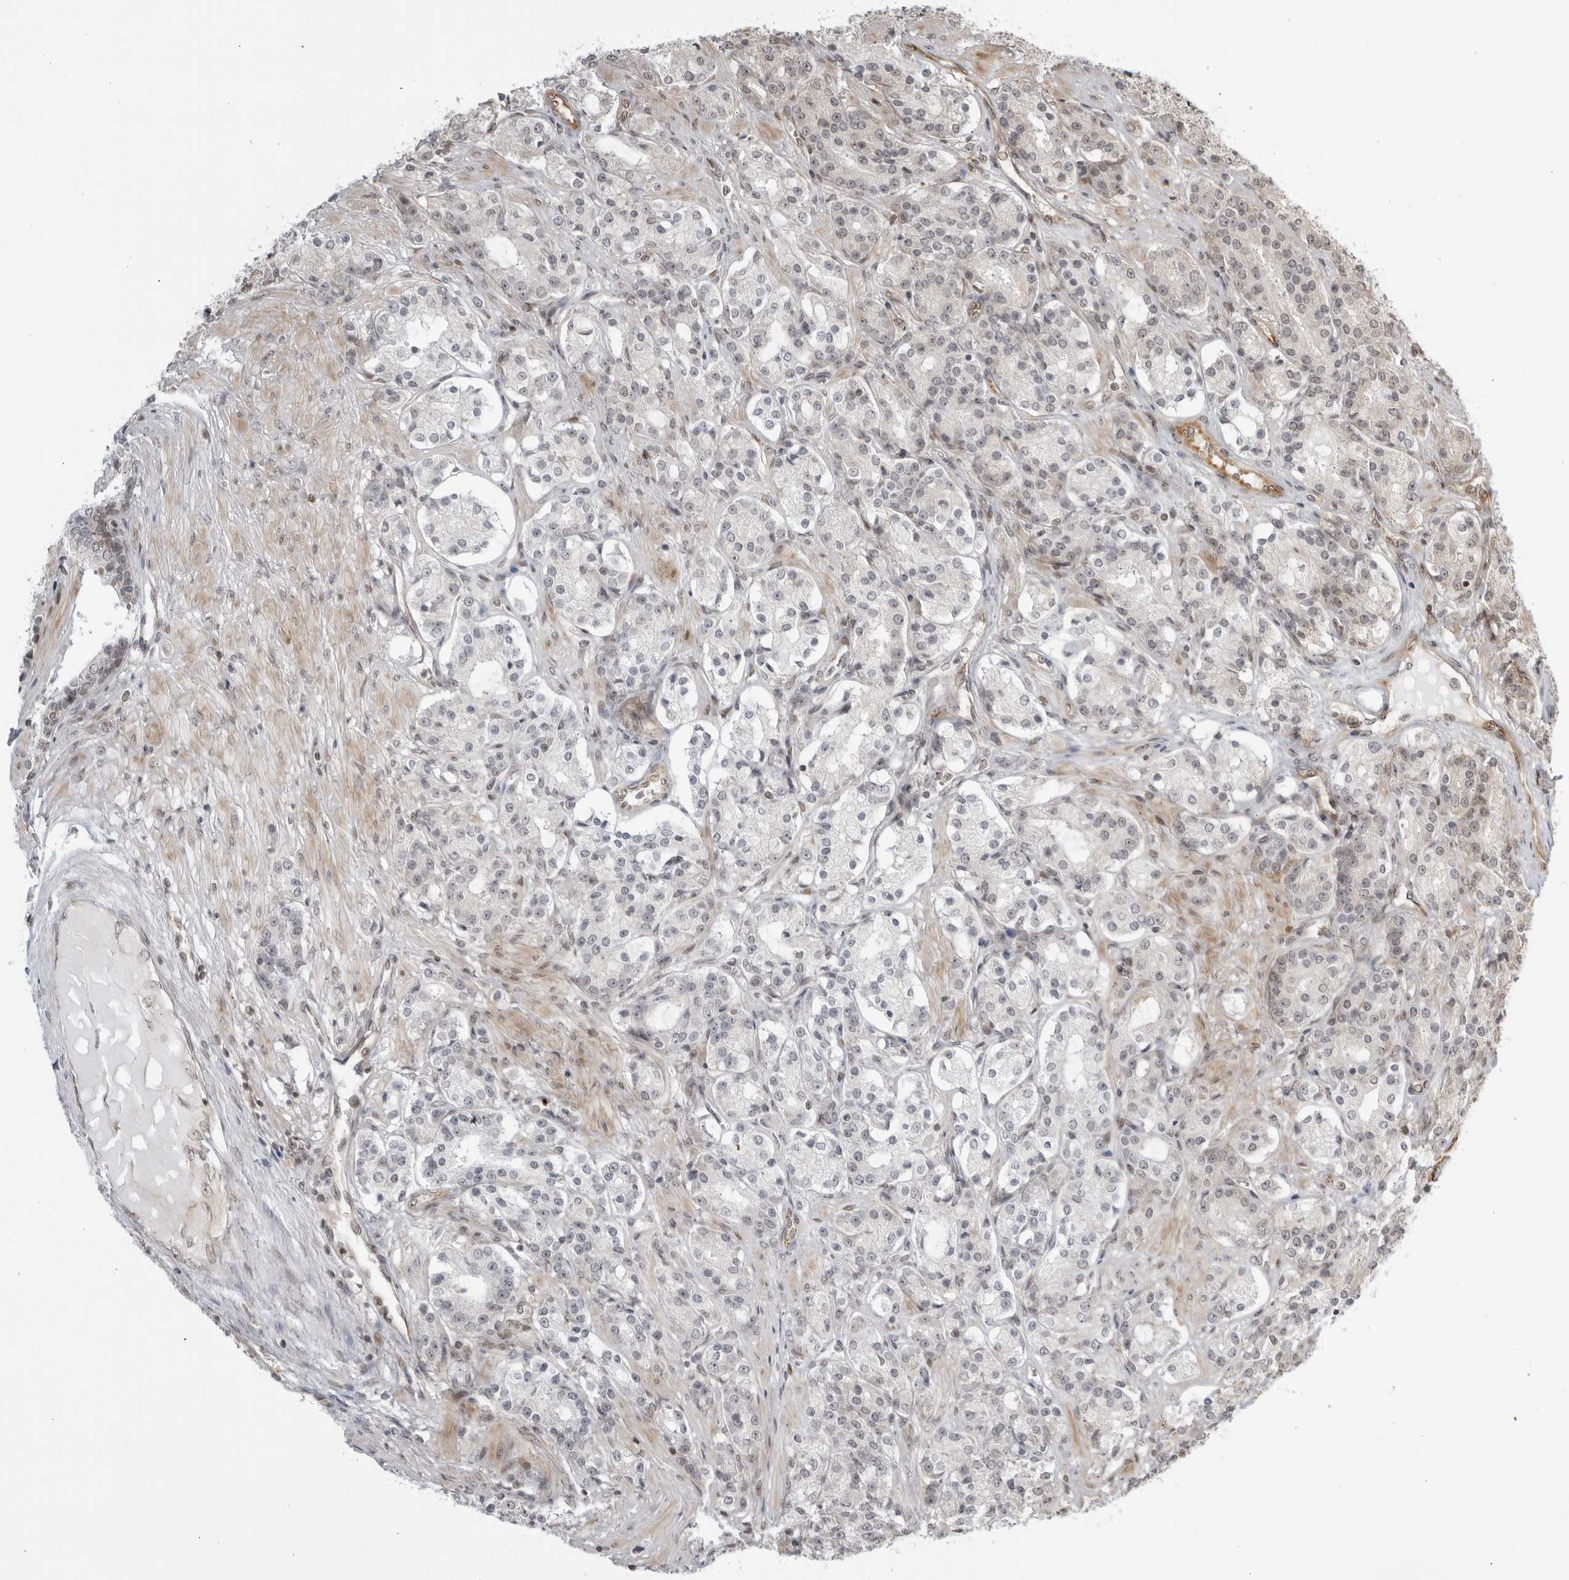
{"staining": {"intensity": "negative", "quantity": "none", "location": "none"}, "tissue": "prostate cancer", "cell_type": "Tumor cells", "image_type": "cancer", "snomed": [{"axis": "morphology", "description": "Adenocarcinoma, High grade"}, {"axis": "topography", "description": "Prostate"}], "caption": "DAB (3,3'-diaminobenzidine) immunohistochemical staining of prostate cancer (high-grade adenocarcinoma) exhibits no significant positivity in tumor cells. The staining is performed using DAB (3,3'-diaminobenzidine) brown chromogen with nuclei counter-stained in using hematoxylin.", "gene": "TCF21", "patient": {"sex": "male", "age": 60}}